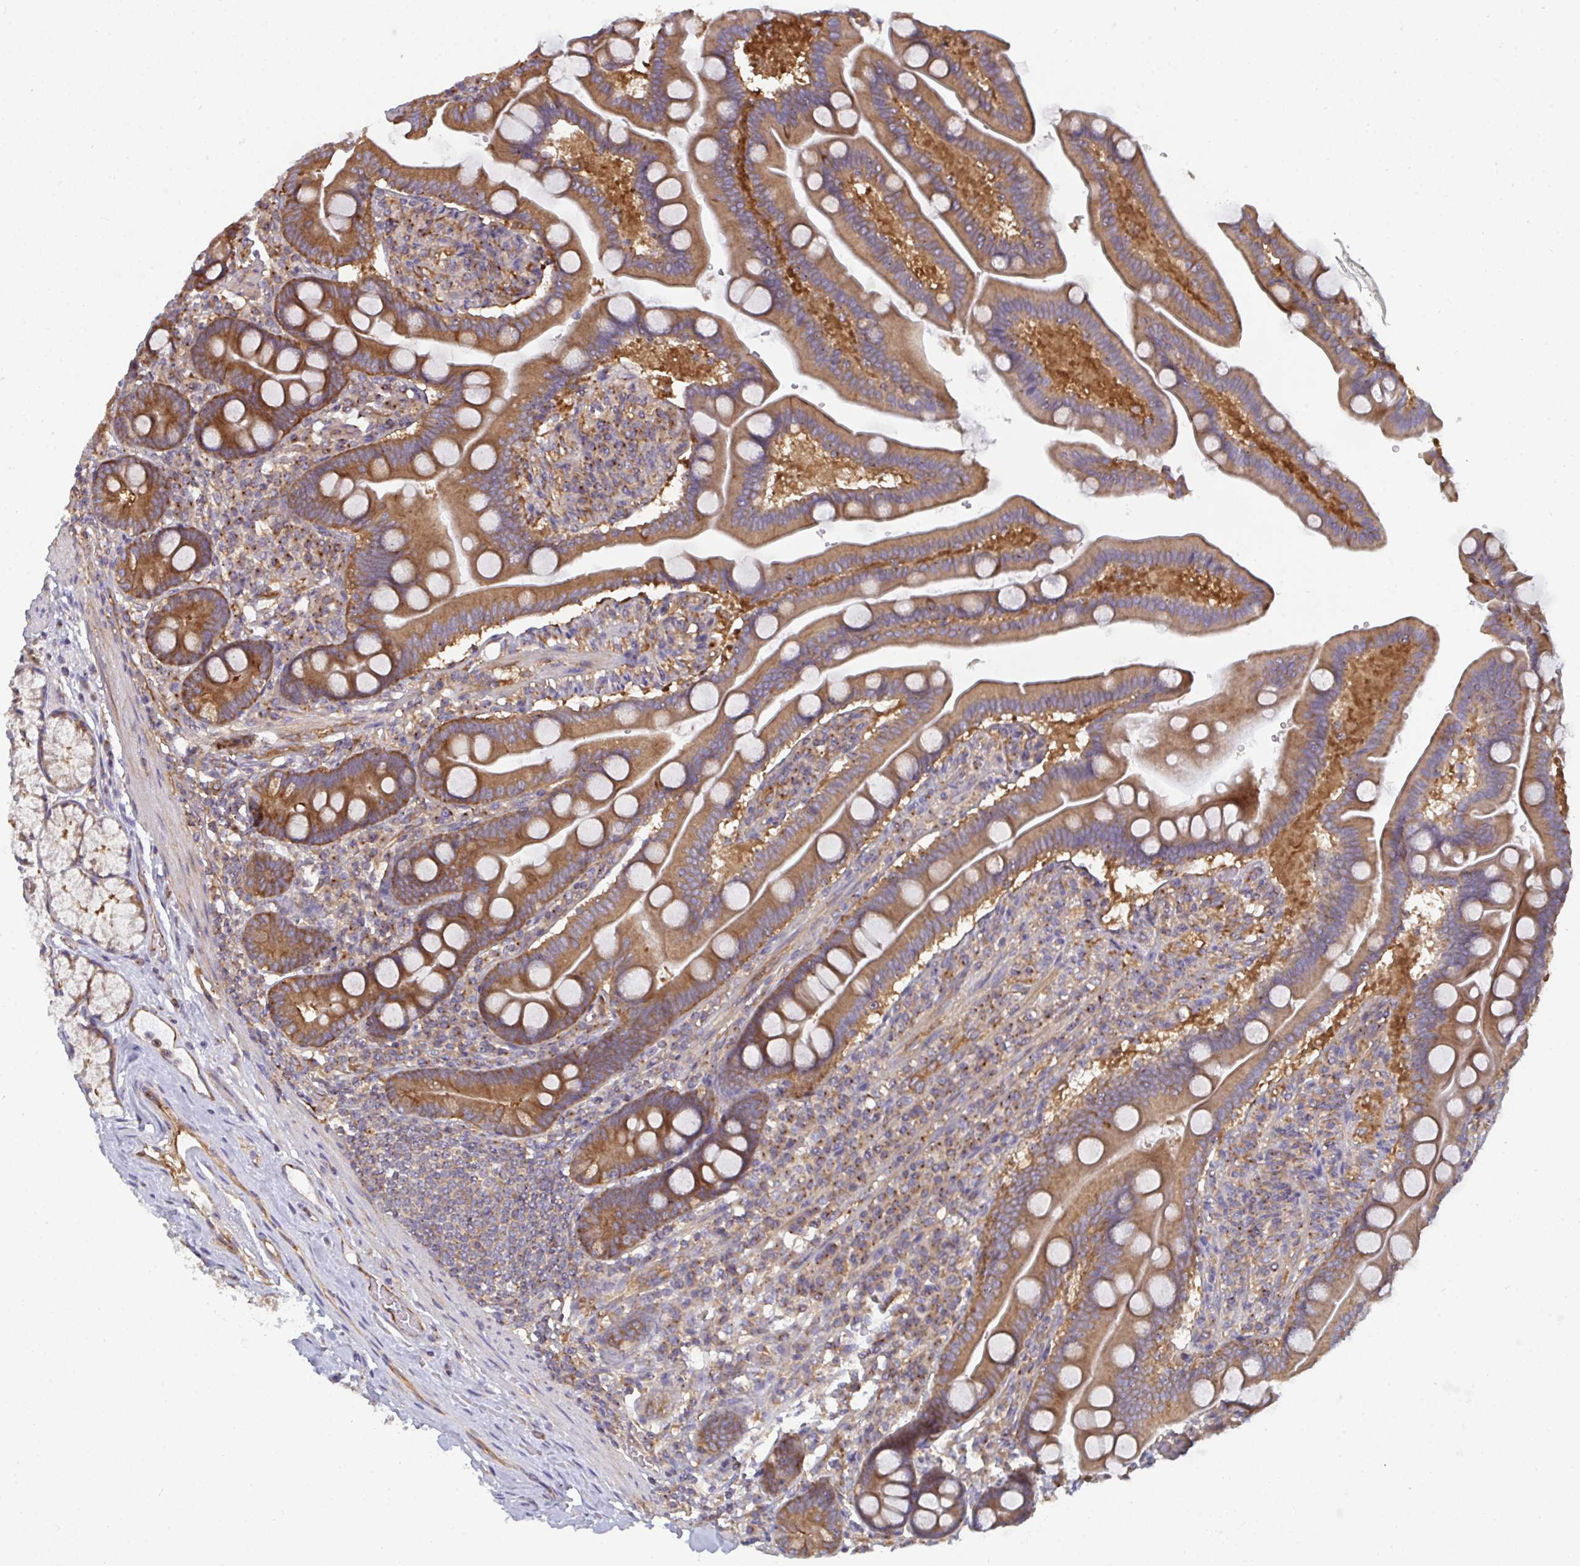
{"staining": {"intensity": "moderate", "quantity": ">75%", "location": "cytoplasmic/membranous"}, "tissue": "duodenum", "cell_type": "Glandular cells", "image_type": "normal", "snomed": [{"axis": "morphology", "description": "Normal tissue, NOS"}, {"axis": "topography", "description": "Duodenum"}], "caption": "Protein expression by immunohistochemistry (IHC) shows moderate cytoplasmic/membranous expression in about >75% of glandular cells in benign duodenum. The staining was performed using DAB to visualize the protein expression in brown, while the nuclei were stained in blue with hematoxylin (Magnification: 20x).", "gene": "DYNC1I2", "patient": {"sex": "female", "age": 67}}